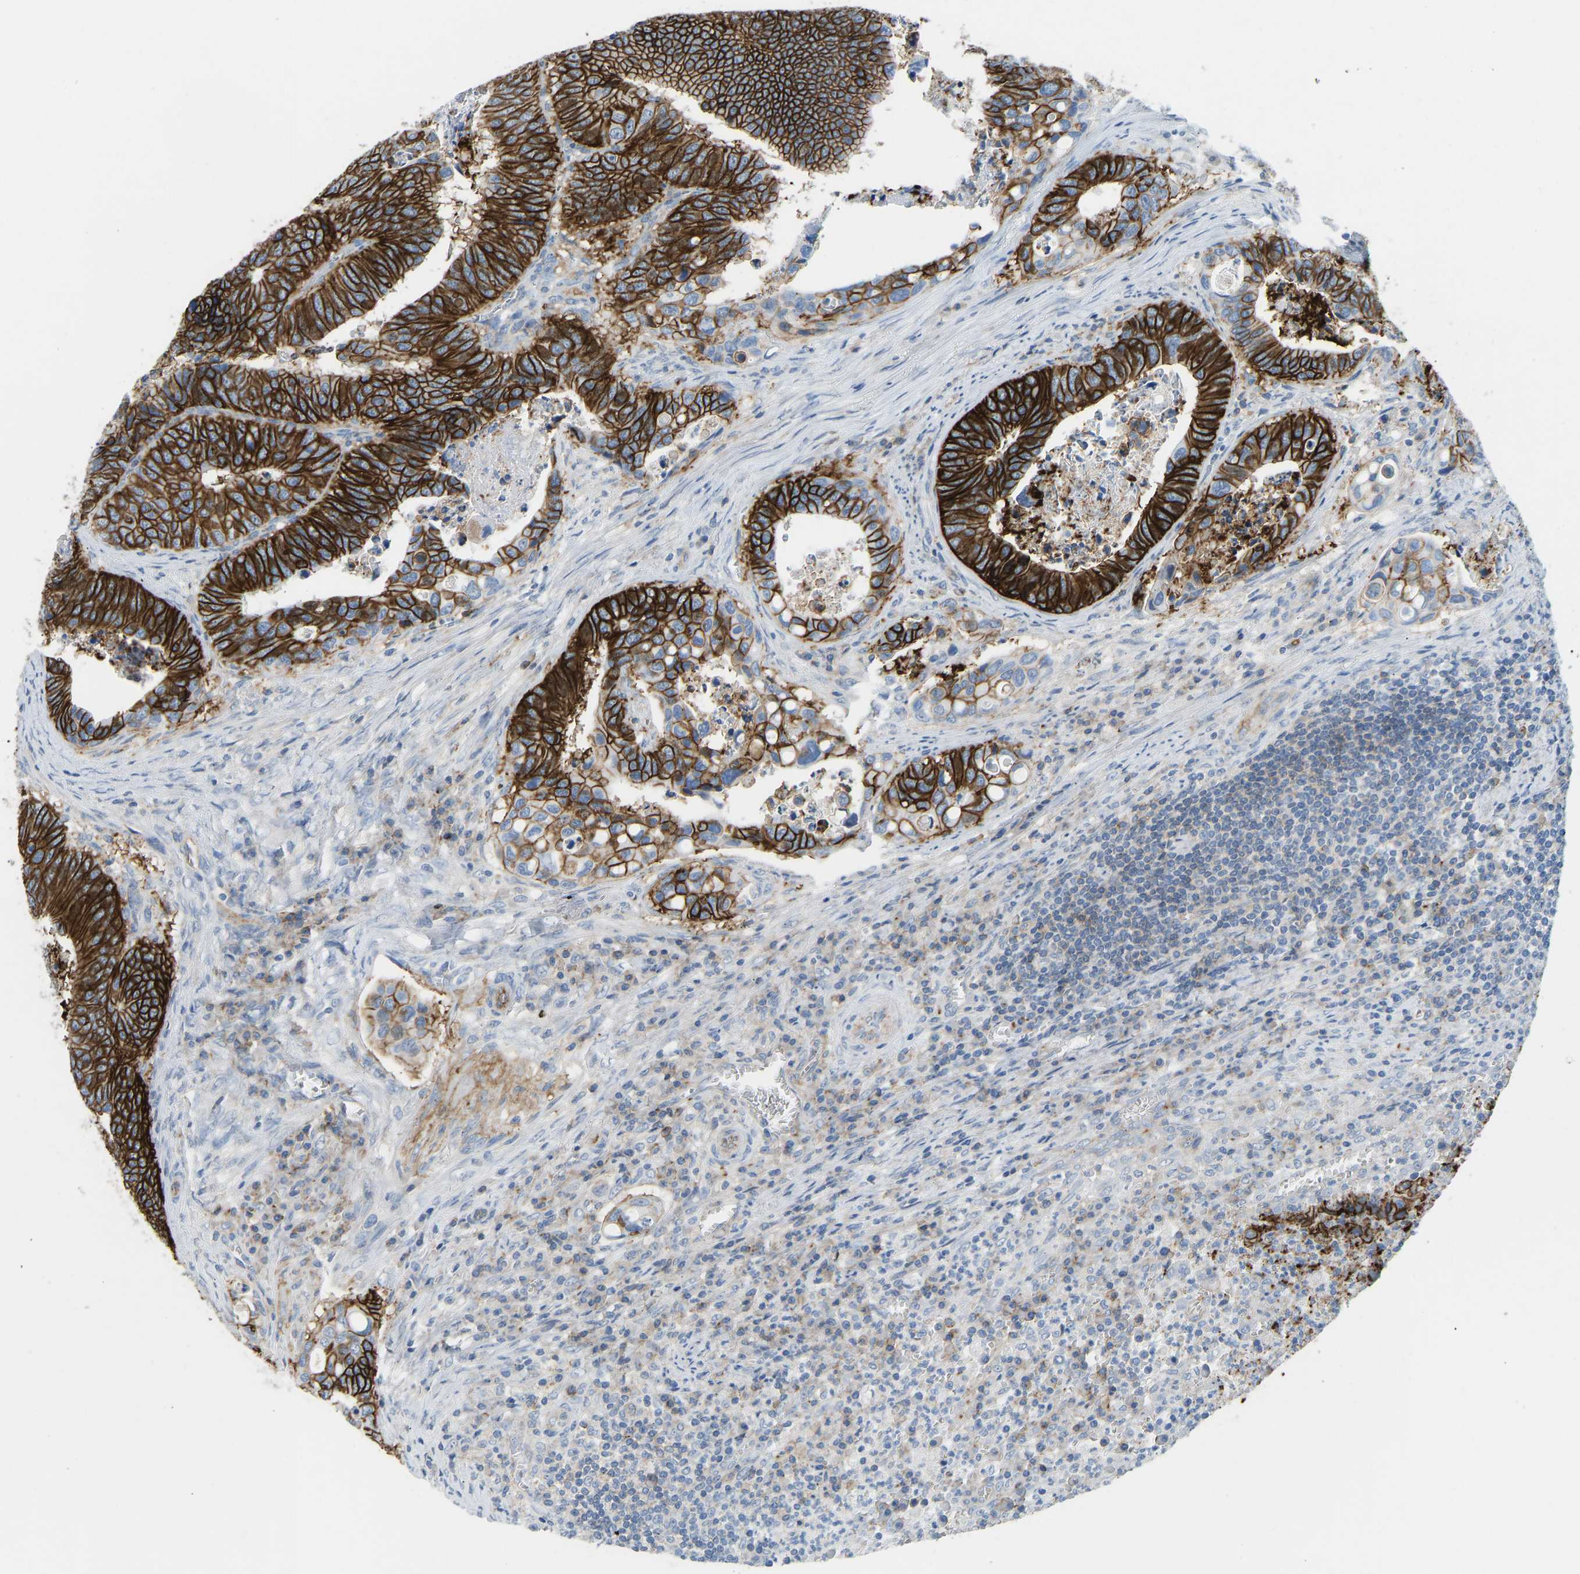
{"staining": {"intensity": "strong", "quantity": ">75%", "location": "cytoplasmic/membranous"}, "tissue": "colorectal cancer", "cell_type": "Tumor cells", "image_type": "cancer", "snomed": [{"axis": "morphology", "description": "Inflammation, NOS"}, {"axis": "morphology", "description": "Adenocarcinoma, NOS"}, {"axis": "topography", "description": "Colon"}], "caption": "There is high levels of strong cytoplasmic/membranous expression in tumor cells of adenocarcinoma (colorectal), as demonstrated by immunohistochemical staining (brown color).", "gene": "ATP1A1", "patient": {"sex": "male", "age": 72}}